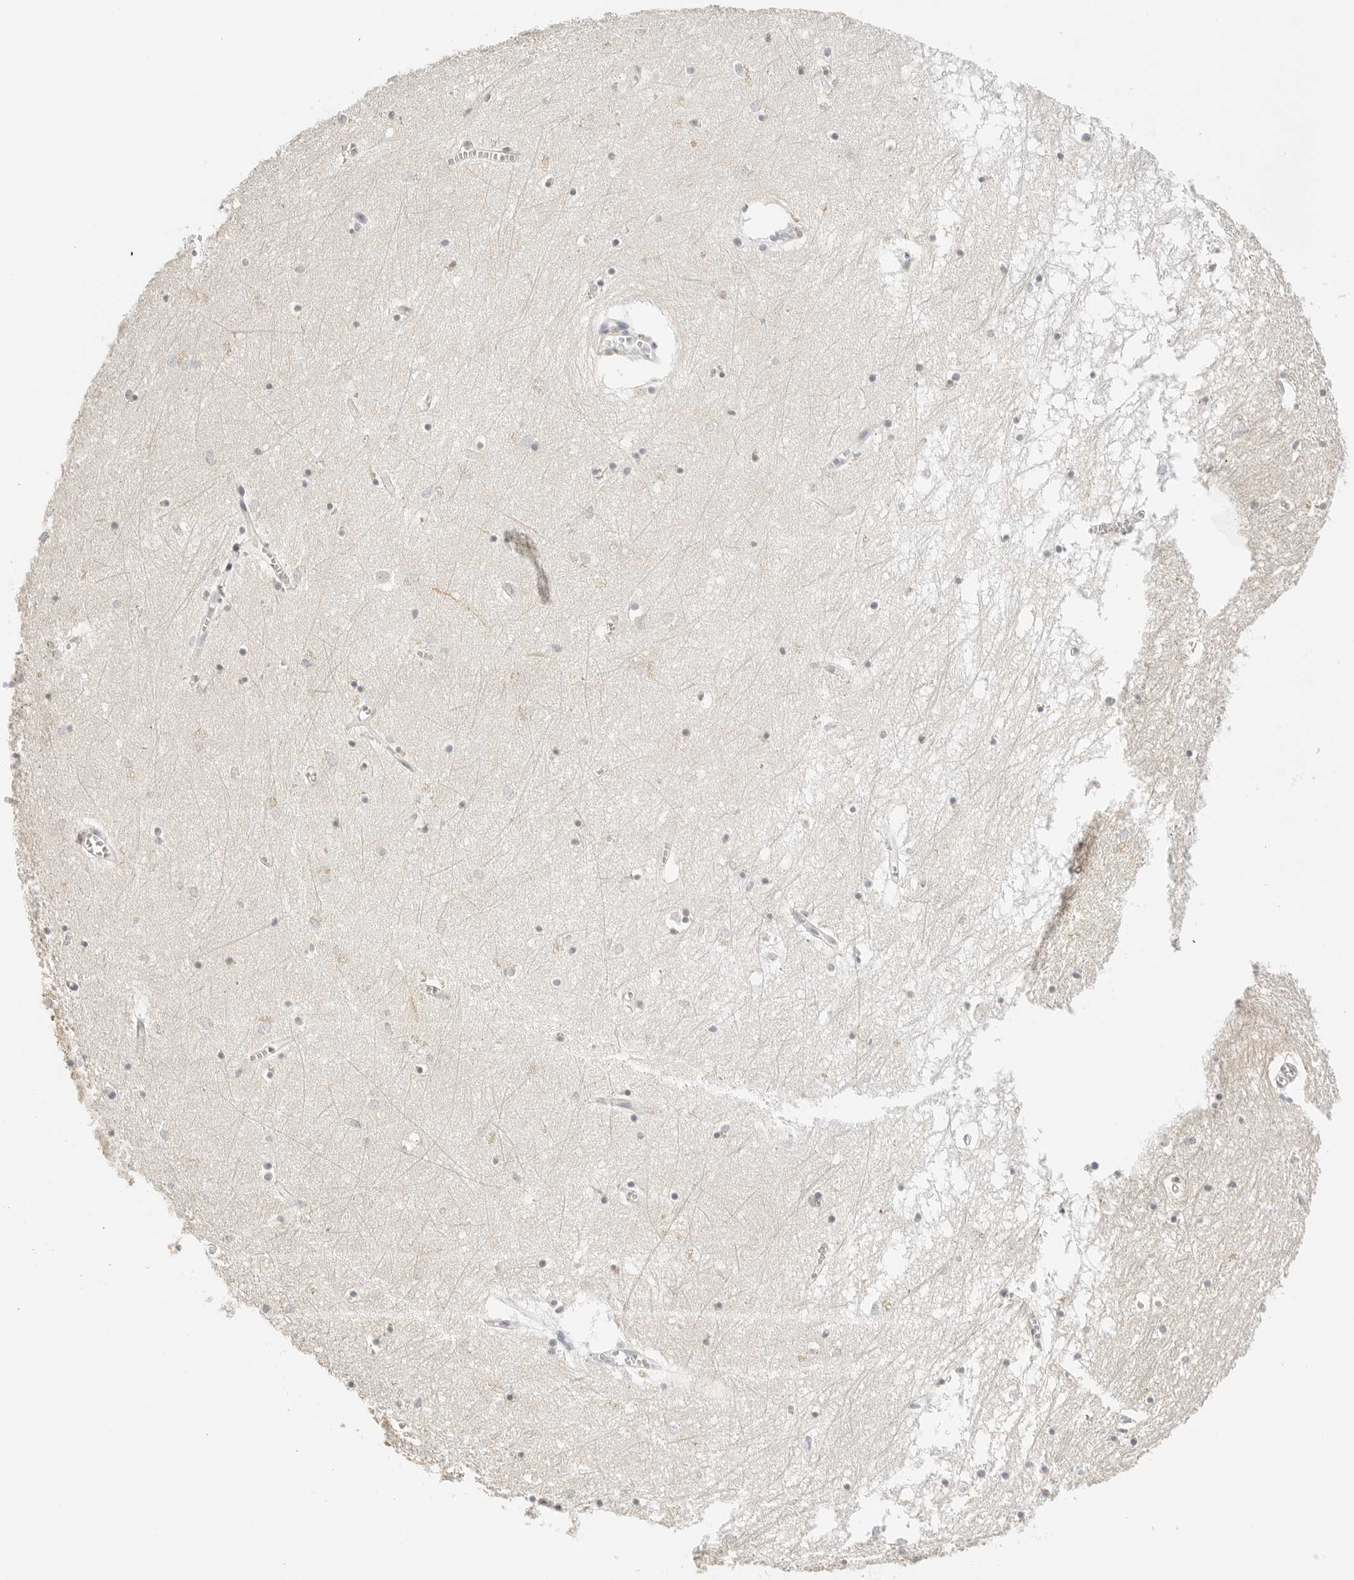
{"staining": {"intensity": "negative", "quantity": "none", "location": "none"}, "tissue": "hippocampus", "cell_type": "Glial cells", "image_type": "normal", "snomed": [{"axis": "morphology", "description": "Normal tissue, NOS"}, {"axis": "topography", "description": "Hippocampus"}], "caption": "The photomicrograph shows no significant positivity in glial cells of hippocampus.", "gene": "PCDH19", "patient": {"sex": "male", "age": 70}}